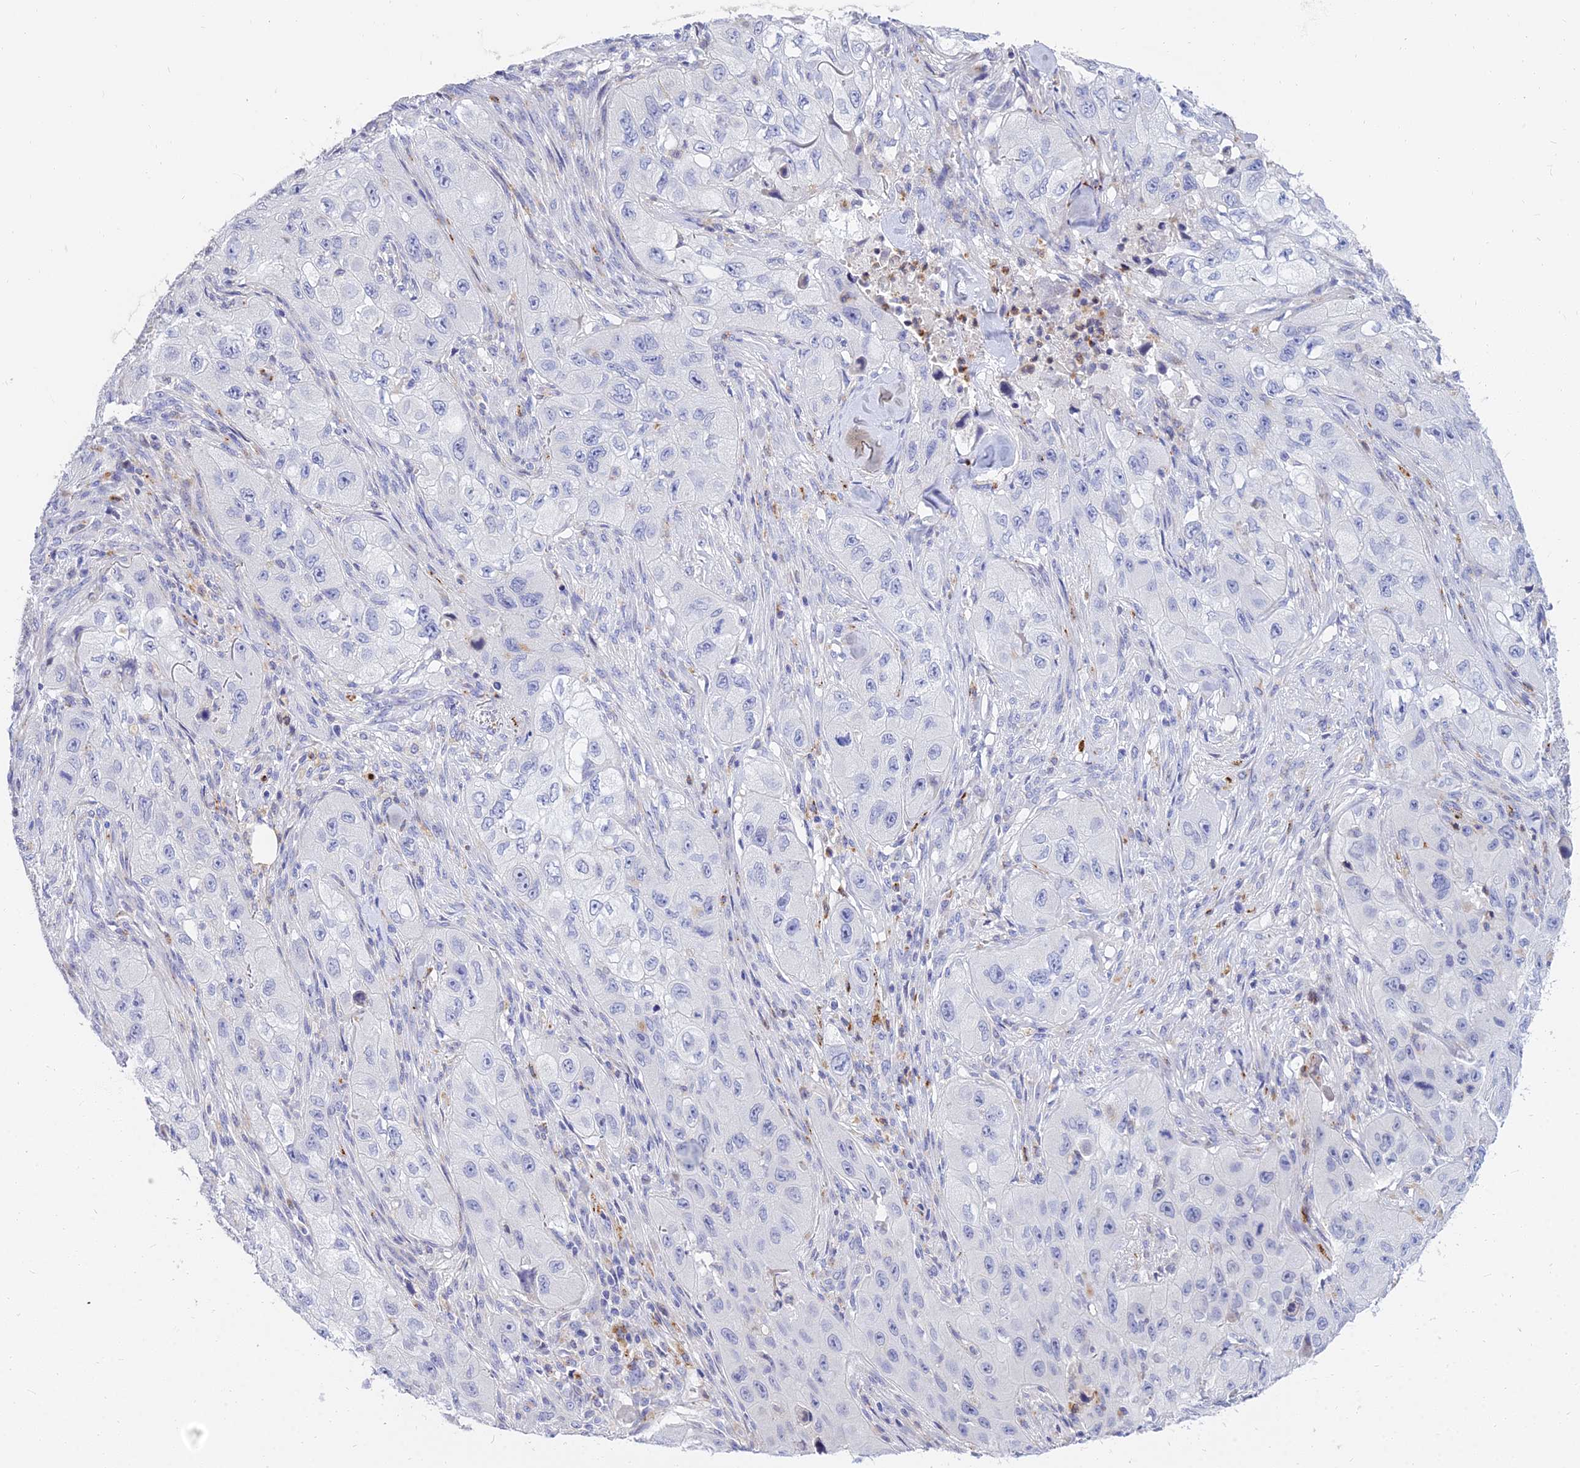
{"staining": {"intensity": "negative", "quantity": "none", "location": "none"}, "tissue": "skin cancer", "cell_type": "Tumor cells", "image_type": "cancer", "snomed": [{"axis": "morphology", "description": "Squamous cell carcinoma, NOS"}, {"axis": "topography", "description": "Skin"}, {"axis": "topography", "description": "Subcutis"}], "caption": "Image shows no protein expression in tumor cells of squamous cell carcinoma (skin) tissue.", "gene": "VWC2L", "patient": {"sex": "male", "age": 73}}